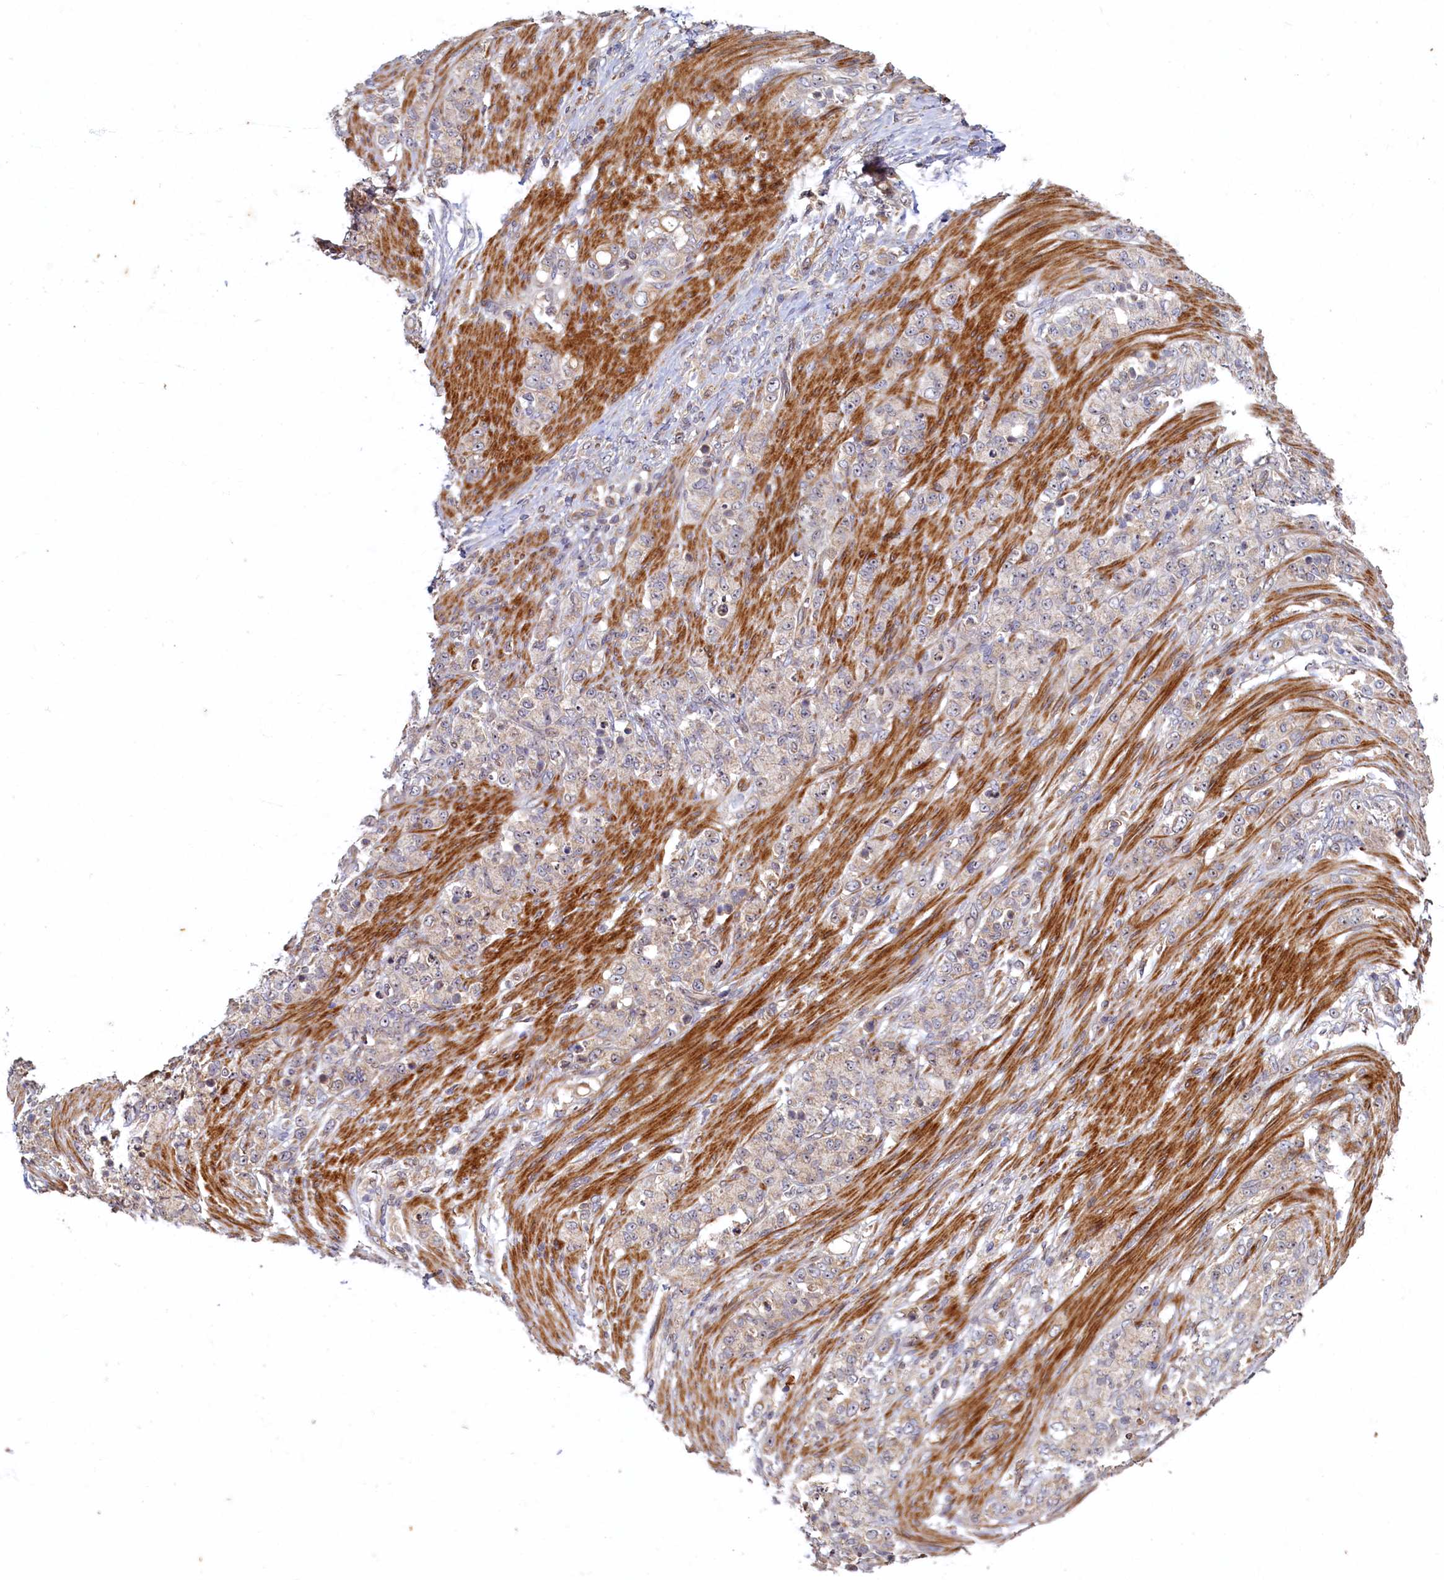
{"staining": {"intensity": "negative", "quantity": "none", "location": "none"}, "tissue": "stomach cancer", "cell_type": "Tumor cells", "image_type": "cancer", "snomed": [{"axis": "morphology", "description": "Adenocarcinoma, NOS"}, {"axis": "topography", "description": "Stomach"}], "caption": "The photomicrograph exhibits no significant expression in tumor cells of stomach cancer (adenocarcinoma).", "gene": "CEP20", "patient": {"sex": "female", "age": 79}}